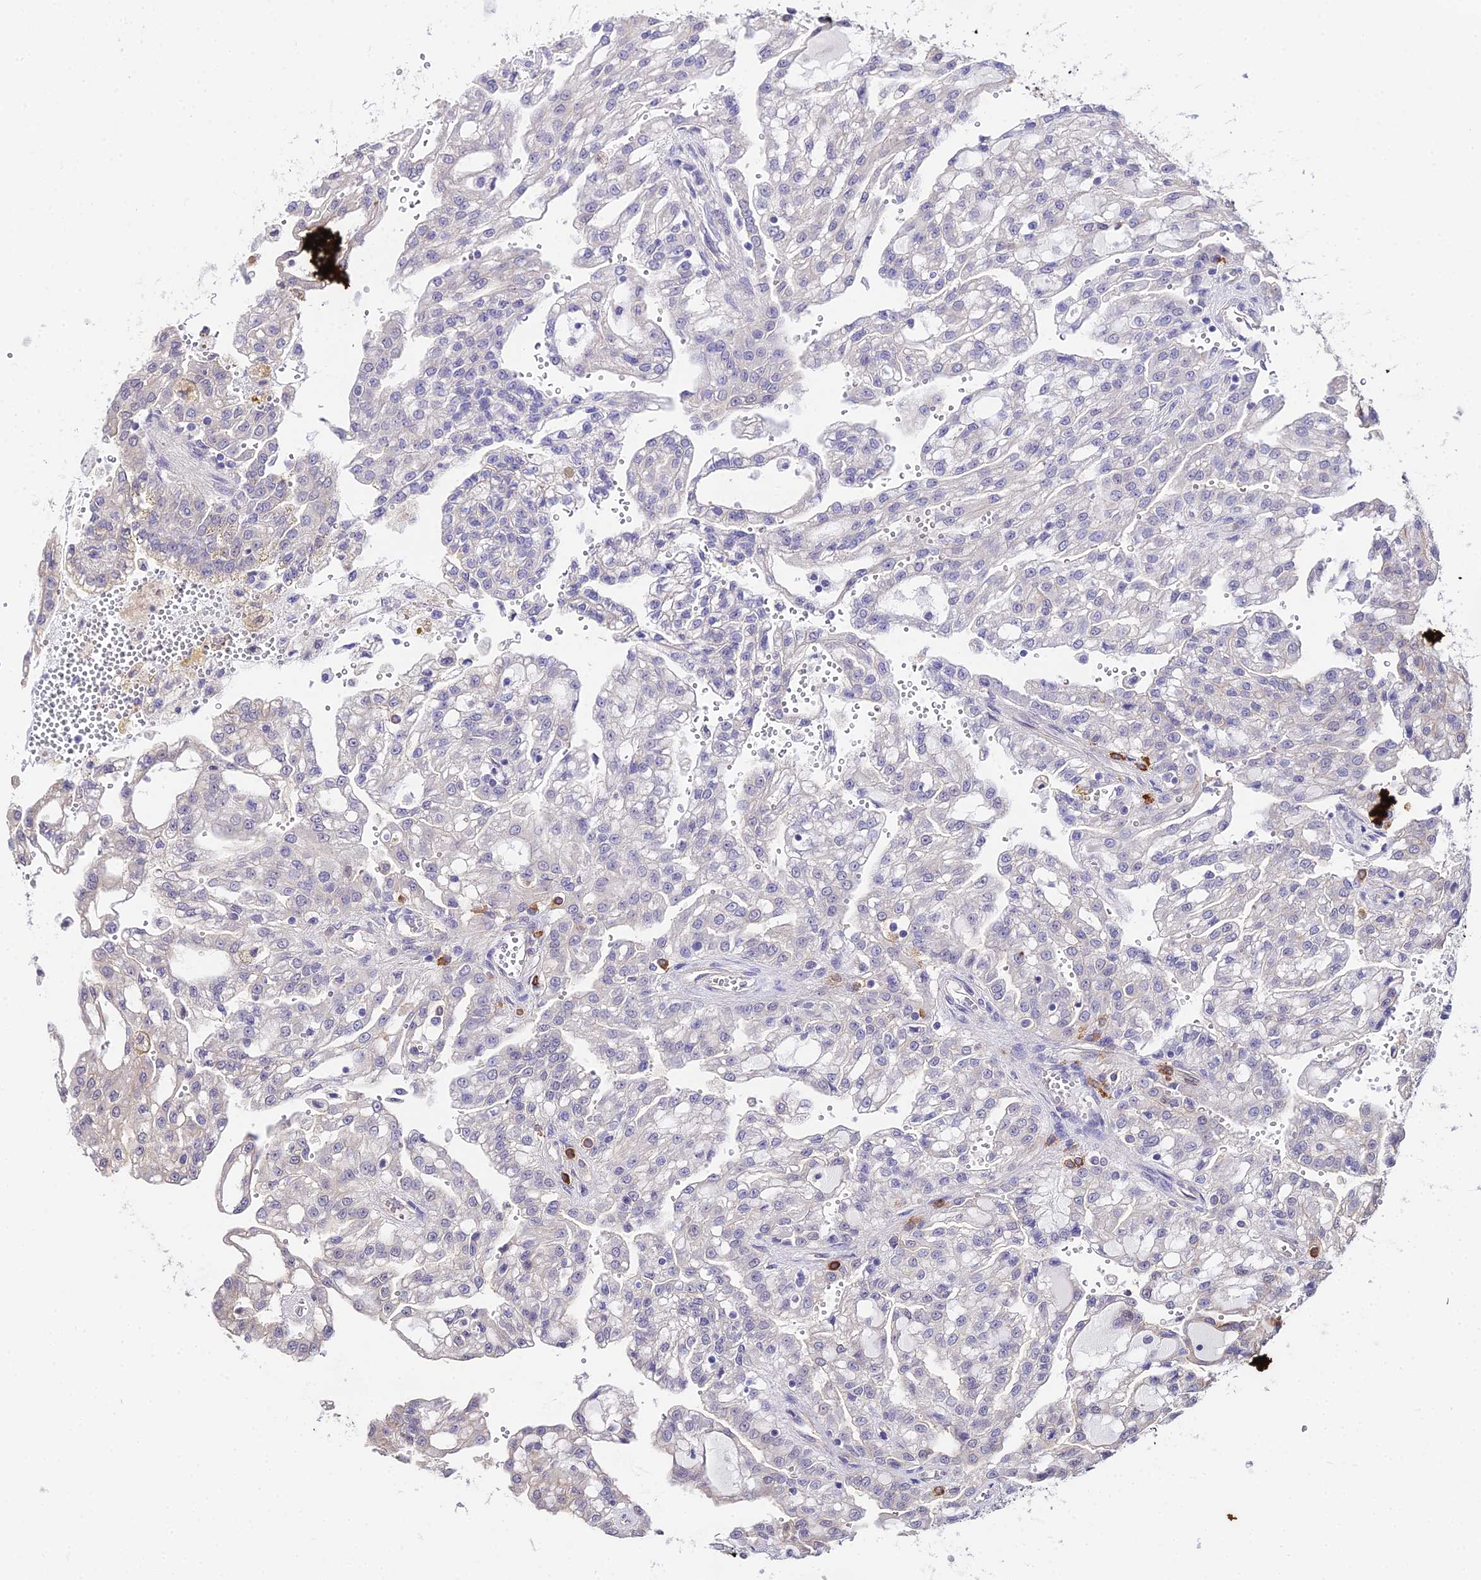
{"staining": {"intensity": "negative", "quantity": "none", "location": "none"}, "tissue": "renal cancer", "cell_type": "Tumor cells", "image_type": "cancer", "snomed": [{"axis": "morphology", "description": "Adenocarcinoma, NOS"}, {"axis": "topography", "description": "Kidney"}], "caption": "Histopathology image shows no protein expression in tumor cells of adenocarcinoma (renal) tissue. (DAB (3,3'-diaminobenzidine) immunohistochemistry (IHC) with hematoxylin counter stain).", "gene": "POLR2I", "patient": {"sex": "male", "age": 63}}